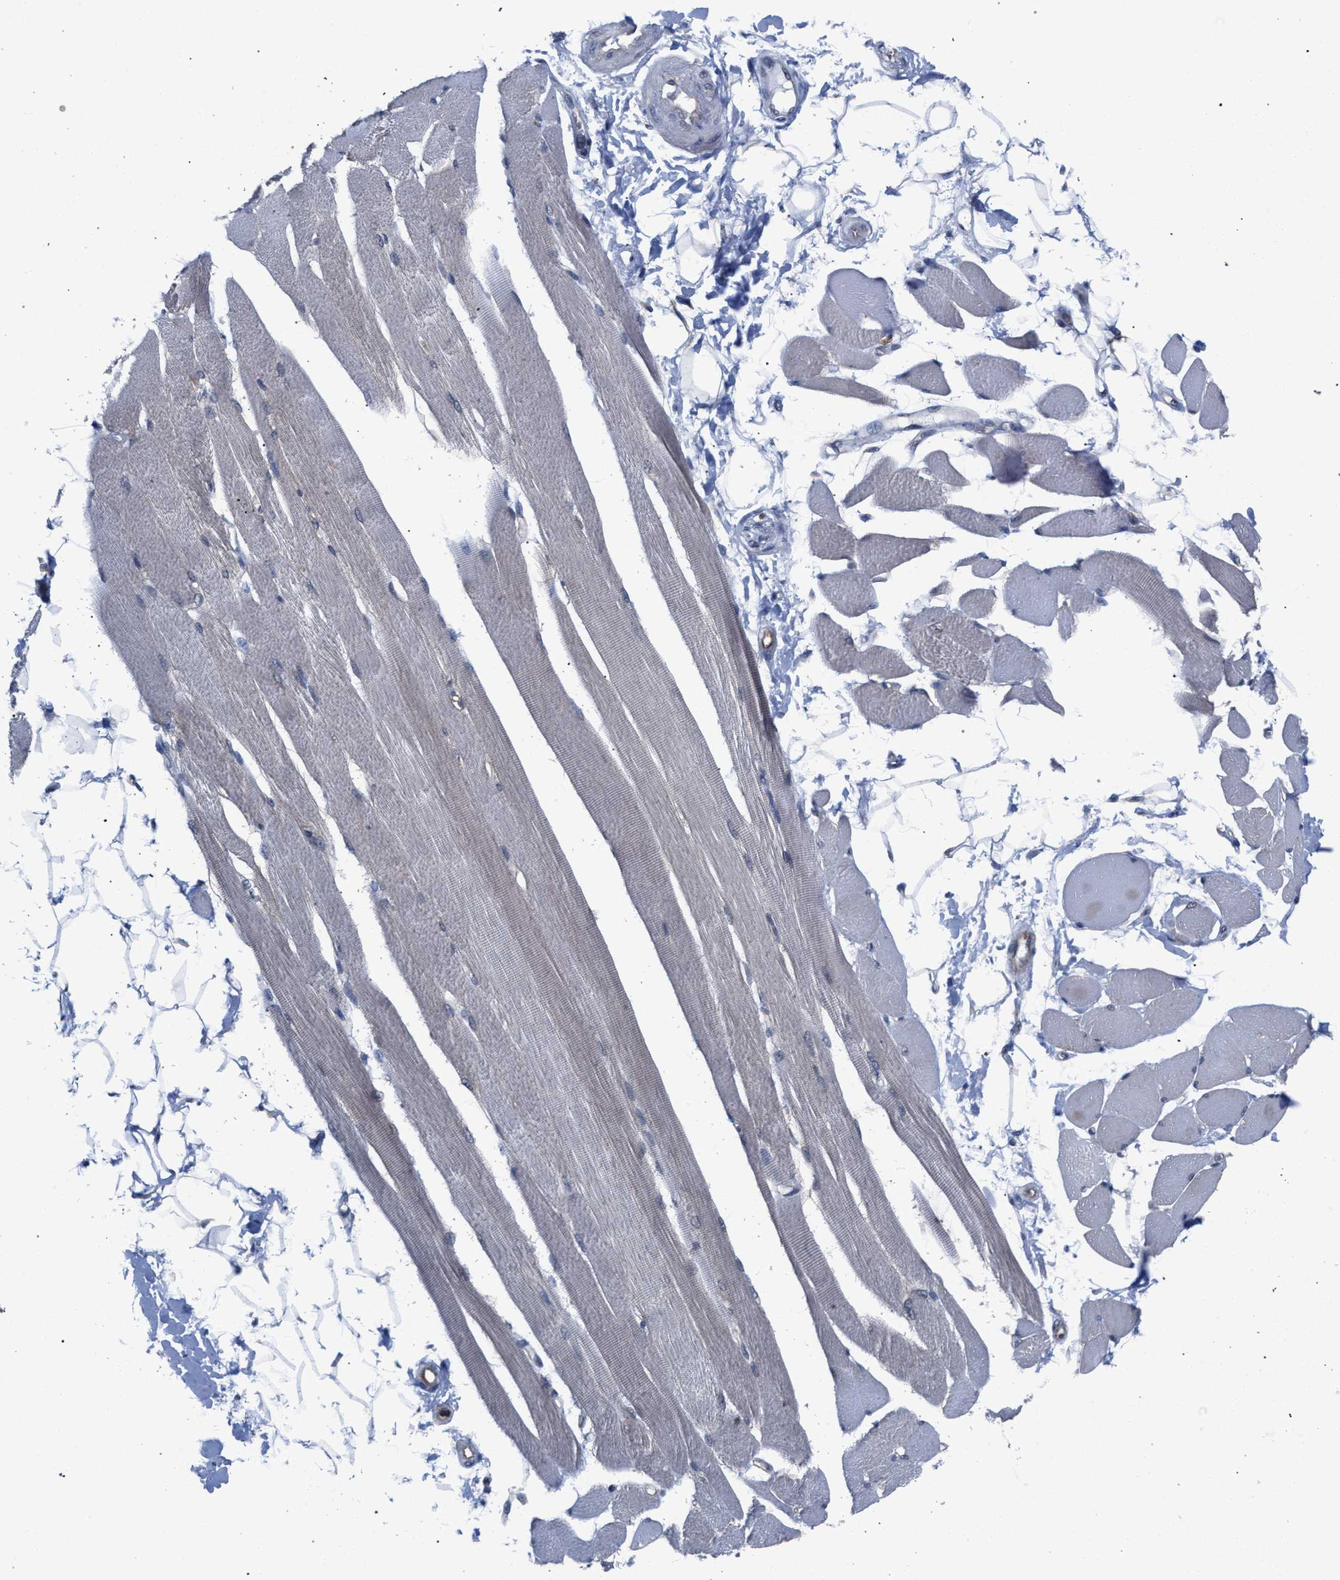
{"staining": {"intensity": "moderate", "quantity": "25%-75%", "location": "cytoplasmic/membranous"}, "tissue": "skeletal muscle", "cell_type": "Myocytes", "image_type": "normal", "snomed": [{"axis": "morphology", "description": "Normal tissue, NOS"}, {"axis": "topography", "description": "Skeletal muscle"}, {"axis": "topography", "description": "Peripheral nerve tissue"}], "caption": "Protein positivity by IHC exhibits moderate cytoplasmic/membranous staining in approximately 25%-75% of myocytes in normal skeletal muscle.", "gene": "ARPC5L", "patient": {"sex": "female", "age": 84}}